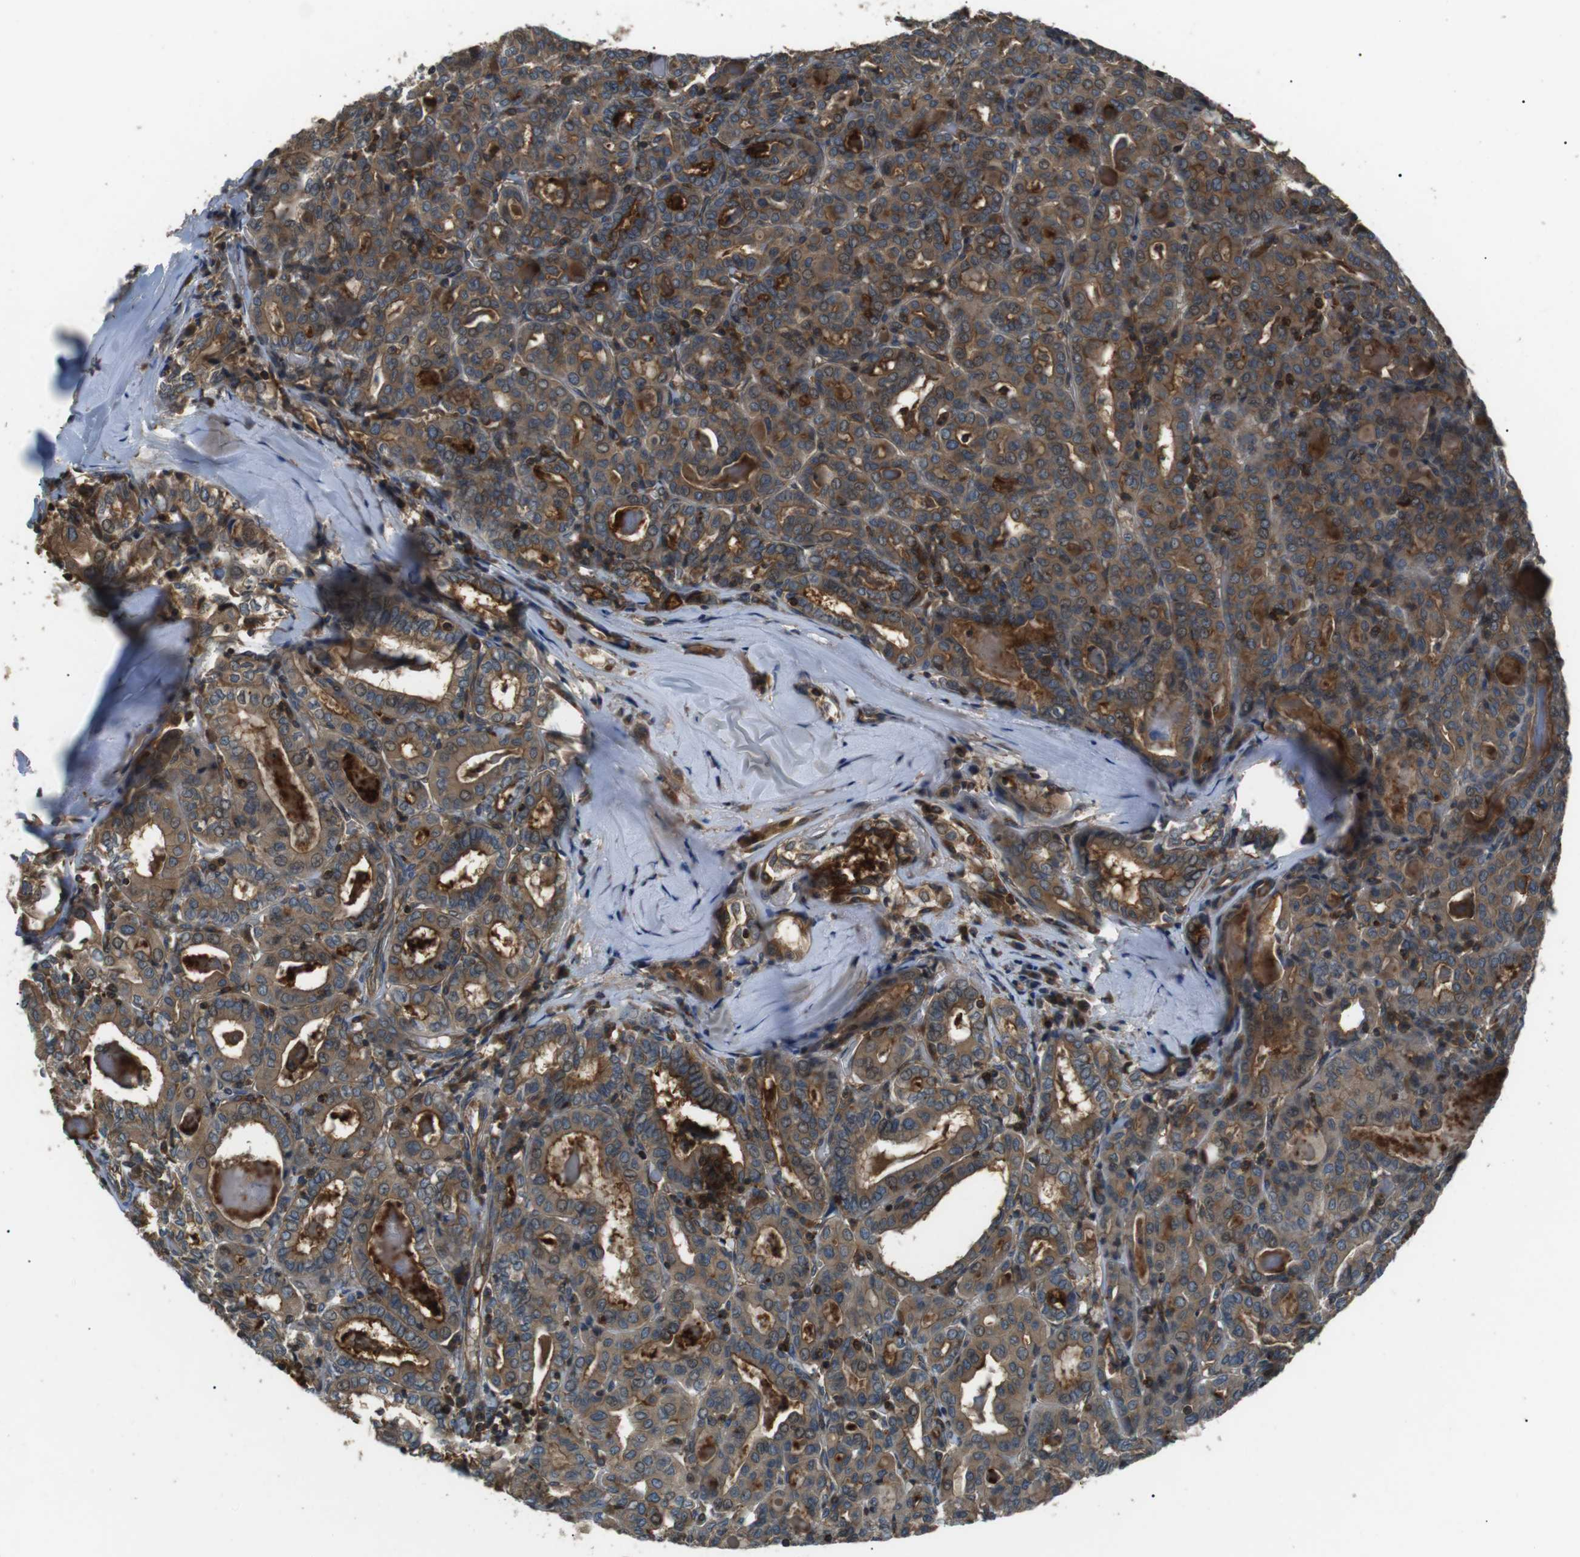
{"staining": {"intensity": "moderate", "quantity": ">75%", "location": "cytoplasmic/membranous"}, "tissue": "thyroid cancer", "cell_type": "Tumor cells", "image_type": "cancer", "snomed": [{"axis": "morphology", "description": "Papillary adenocarcinoma, NOS"}, {"axis": "topography", "description": "Thyroid gland"}], "caption": "A photomicrograph of thyroid cancer (papillary adenocarcinoma) stained for a protein reveals moderate cytoplasmic/membranous brown staining in tumor cells.", "gene": "GPR161", "patient": {"sex": "female", "age": 42}}